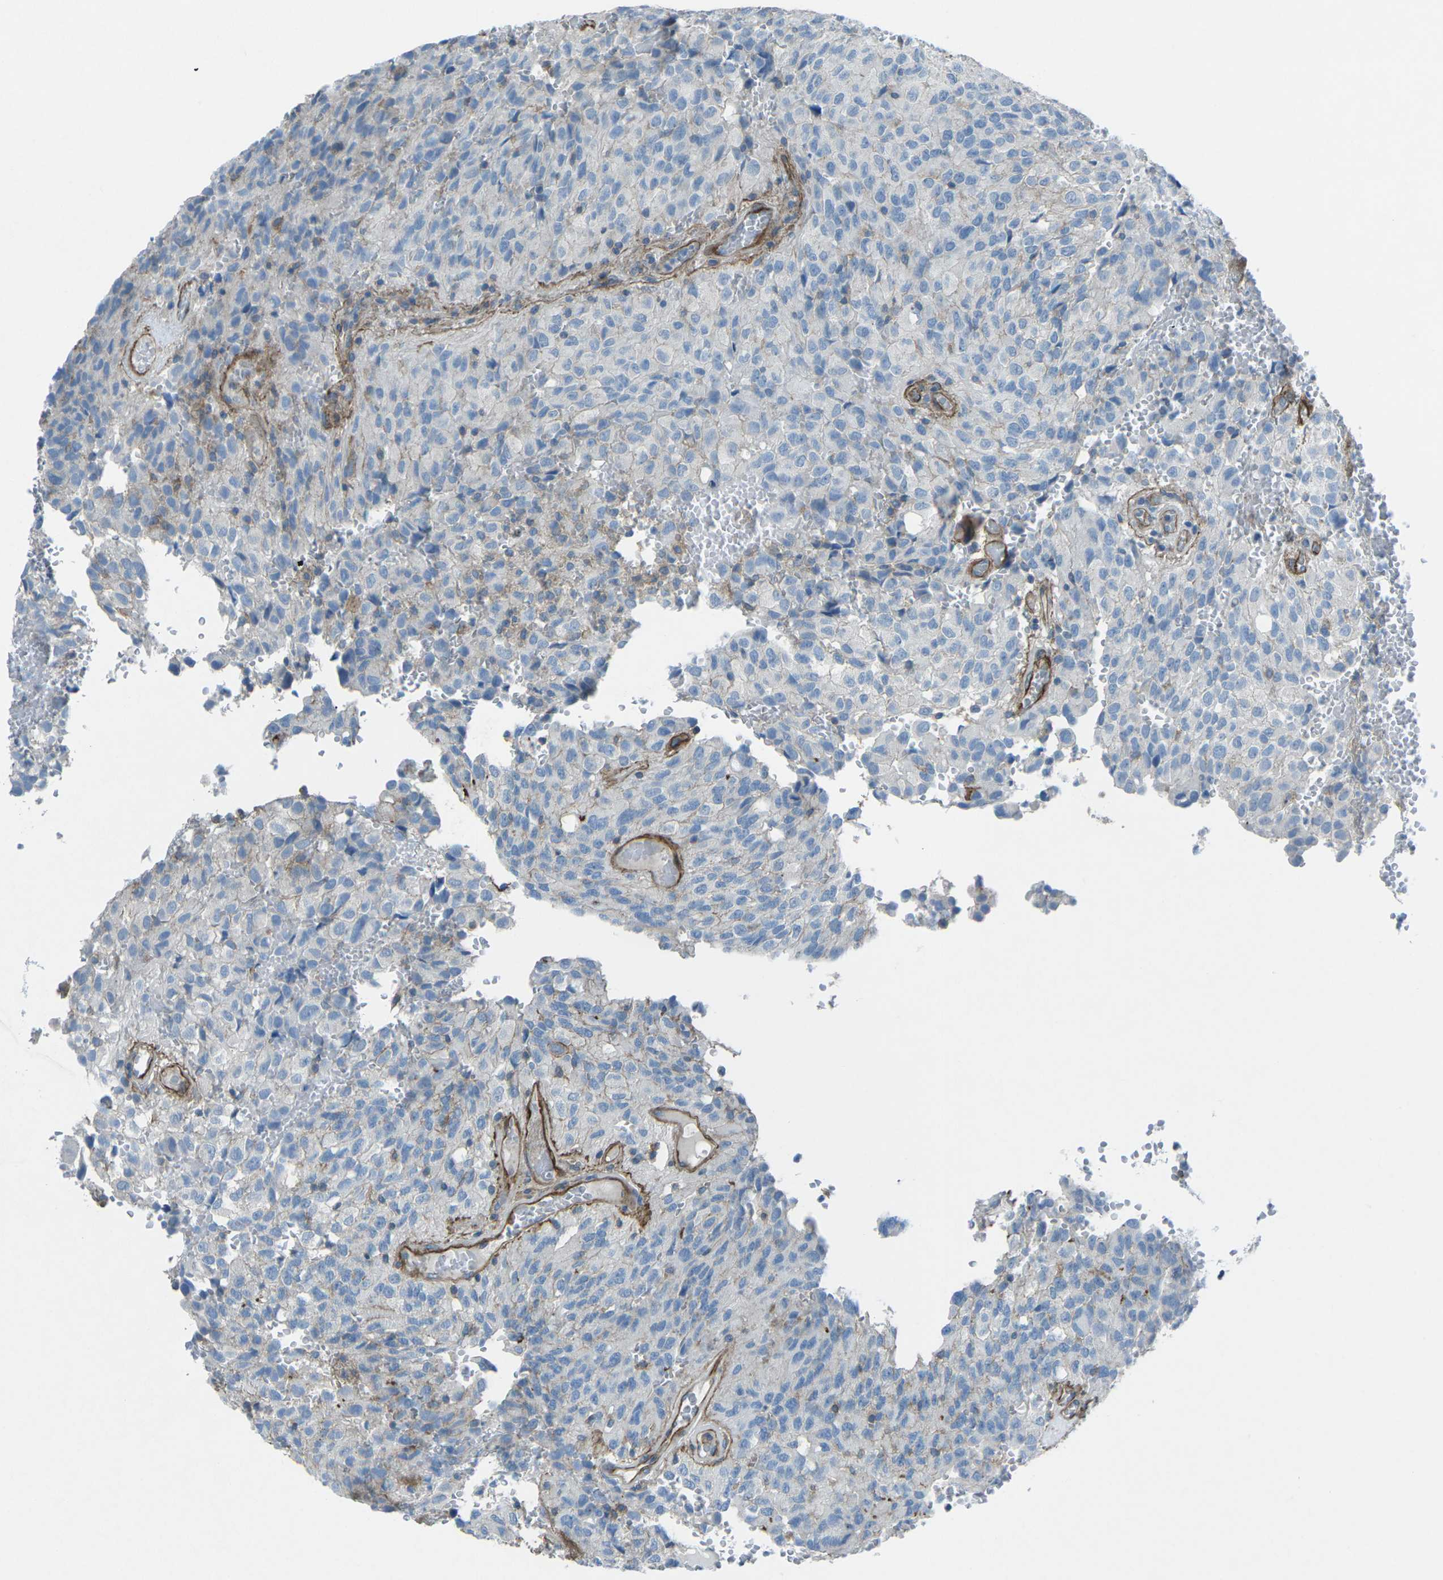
{"staining": {"intensity": "negative", "quantity": "none", "location": "none"}, "tissue": "glioma", "cell_type": "Tumor cells", "image_type": "cancer", "snomed": [{"axis": "morphology", "description": "Glioma, malignant, High grade"}, {"axis": "topography", "description": "Brain"}], "caption": "Protein analysis of glioma exhibits no significant expression in tumor cells.", "gene": "UTRN", "patient": {"sex": "male", "age": 32}}